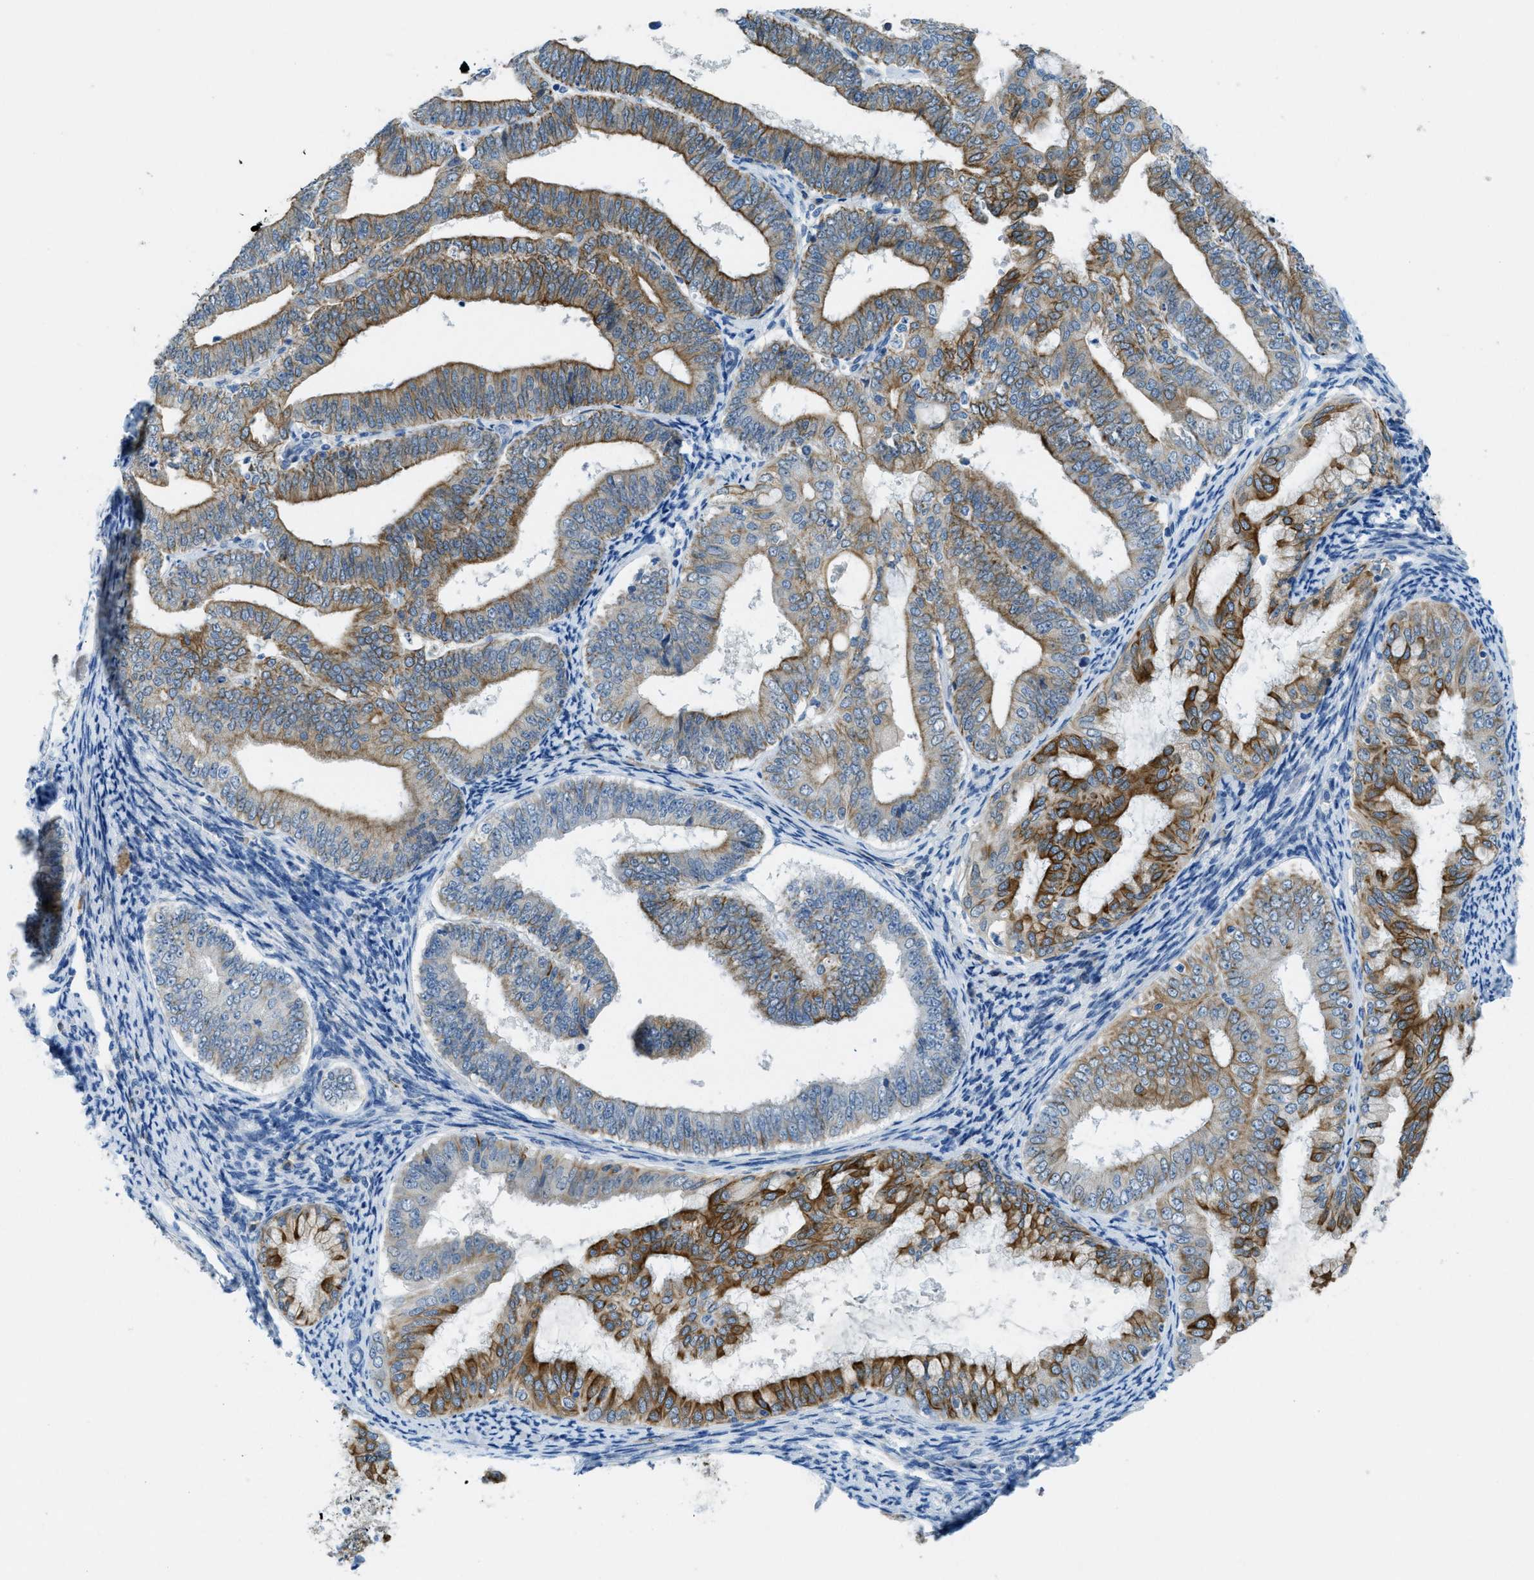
{"staining": {"intensity": "strong", "quantity": "25%-75%", "location": "cytoplasmic/membranous"}, "tissue": "endometrial cancer", "cell_type": "Tumor cells", "image_type": "cancer", "snomed": [{"axis": "morphology", "description": "Adenocarcinoma, NOS"}, {"axis": "topography", "description": "Endometrium"}], "caption": "Tumor cells reveal strong cytoplasmic/membranous positivity in approximately 25%-75% of cells in endometrial adenocarcinoma. (brown staining indicates protein expression, while blue staining denotes nuclei).", "gene": "KLHL8", "patient": {"sex": "female", "age": 63}}